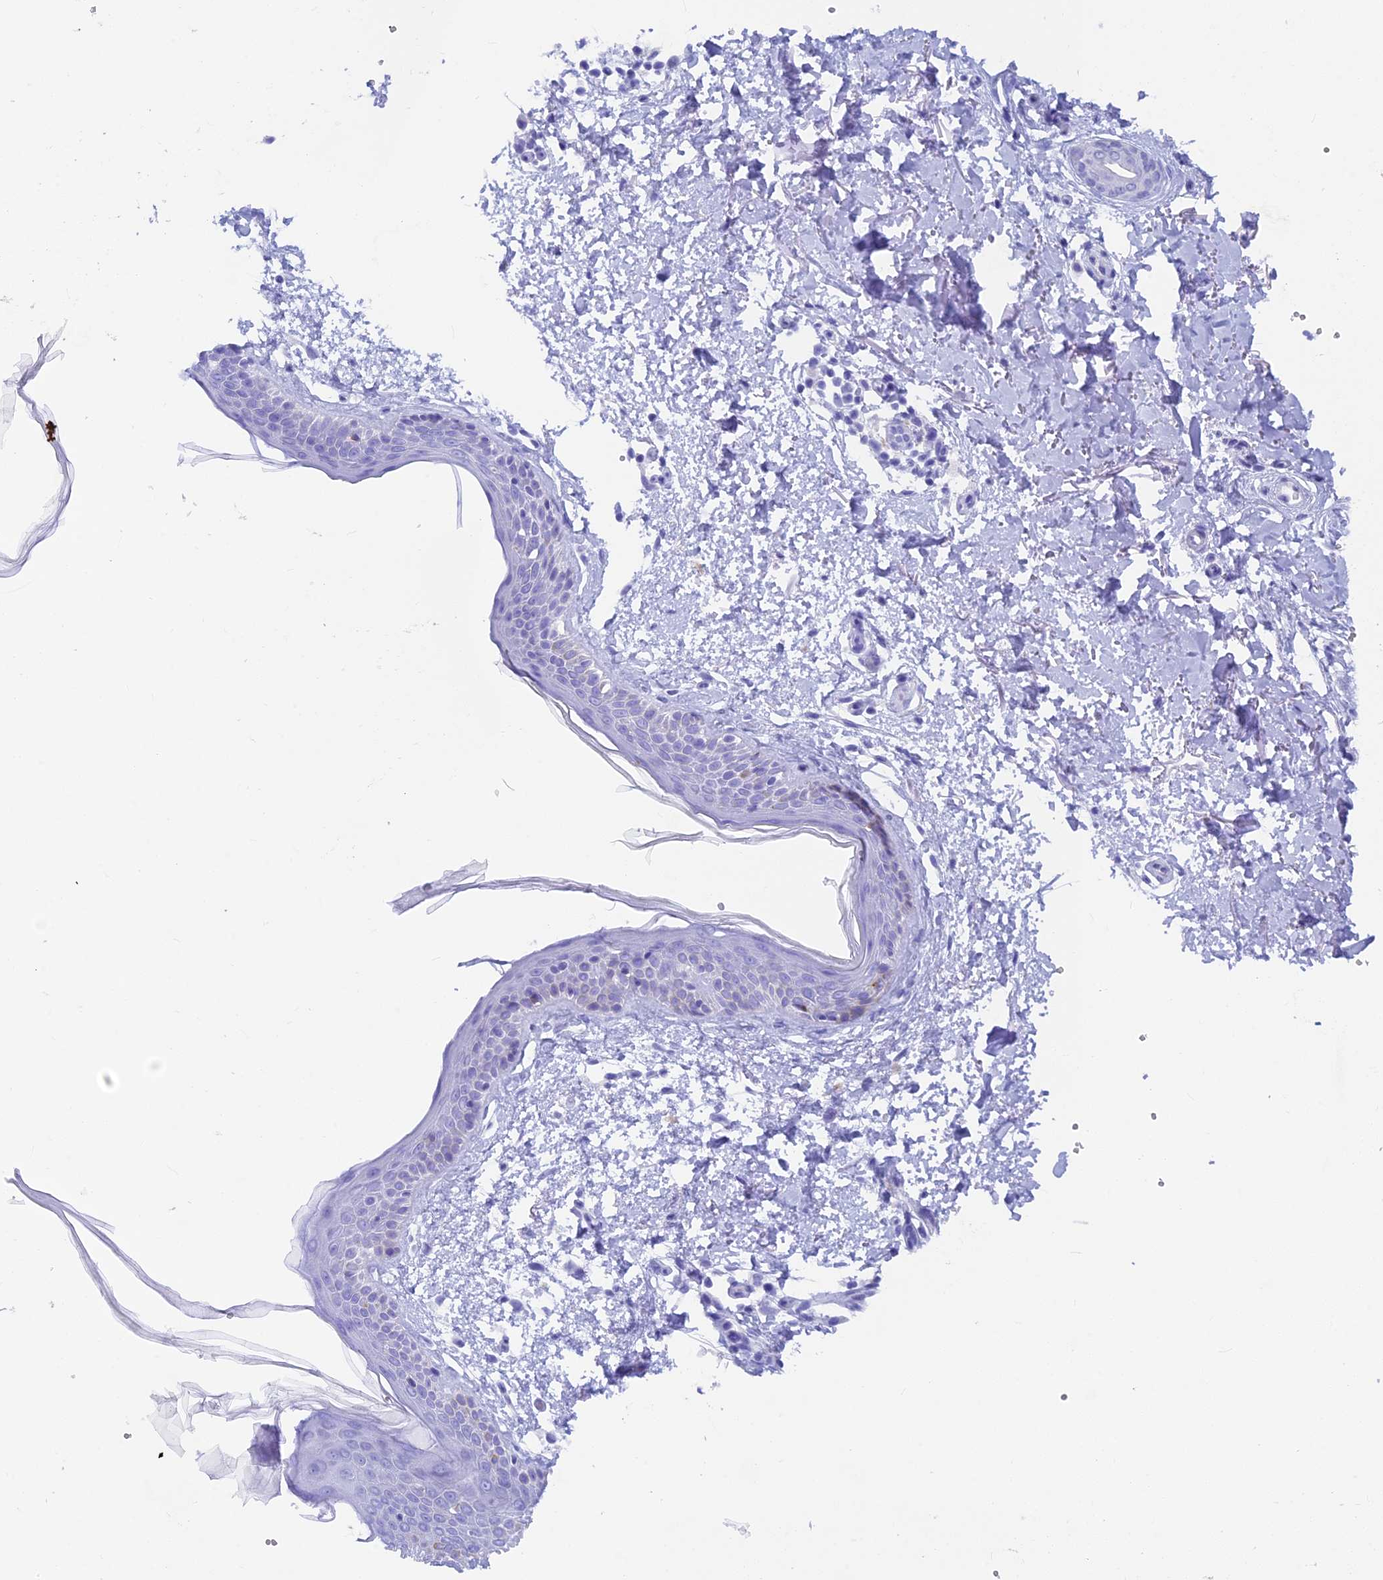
{"staining": {"intensity": "negative", "quantity": "none", "location": "none"}, "tissue": "skin", "cell_type": "Fibroblasts", "image_type": "normal", "snomed": [{"axis": "morphology", "description": "Normal tissue, NOS"}, {"axis": "topography", "description": "Skin"}], "caption": "Immunohistochemistry image of normal skin: skin stained with DAB displays no significant protein staining in fibroblasts.", "gene": "SNTN", "patient": {"sex": "male", "age": 66}}